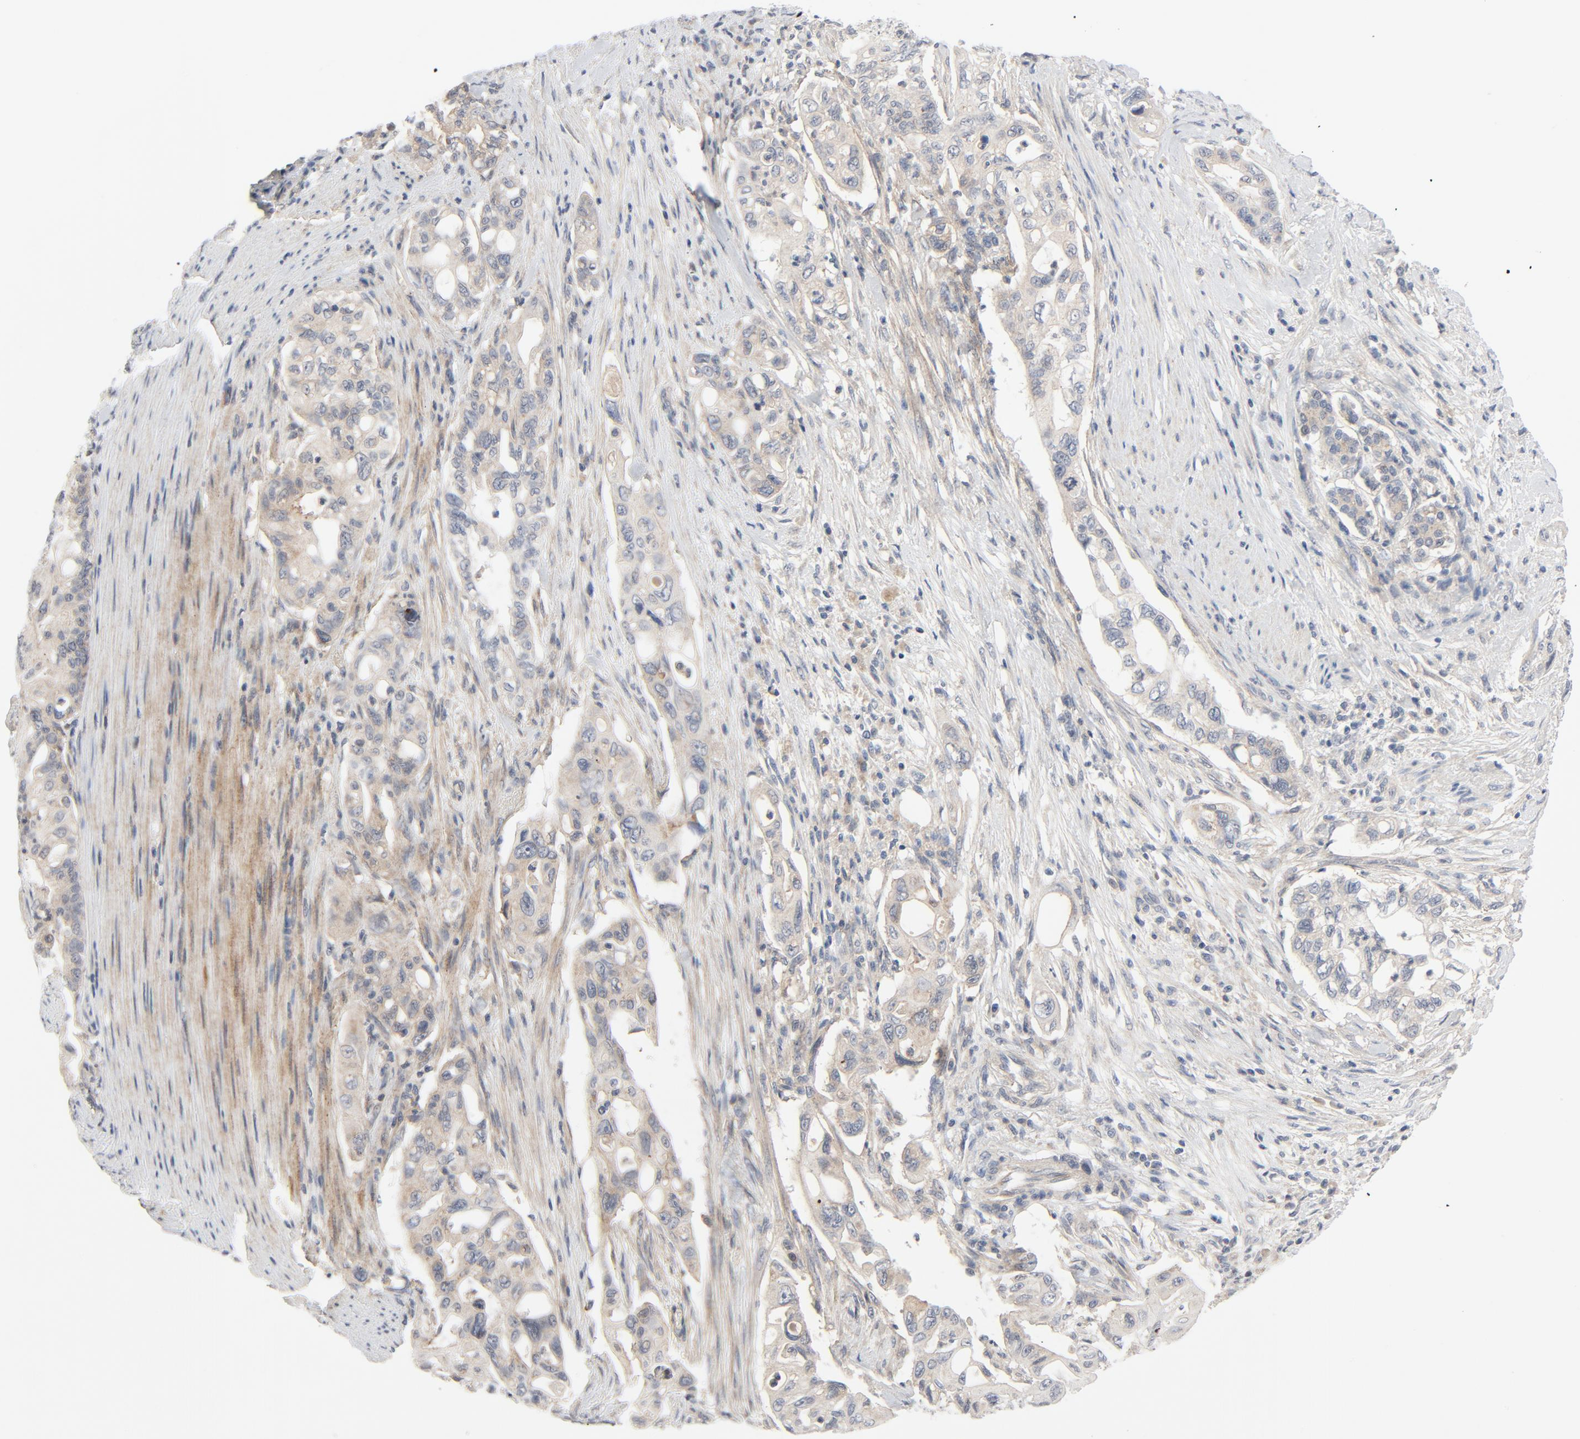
{"staining": {"intensity": "weak", "quantity": ">75%", "location": "cytoplasmic/membranous"}, "tissue": "pancreatic cancer", "cell_type": "Tumor cells", "image_type": "cancer", "snomed": [{"axis": "morphology", "description": "Normal tissue, NOS"}, {"axis": "topography", "description": "Pancreas"}], "caption": "The histopathology image displays immunohistochemical staining of pancreatic cancer. There is weak cytoplasmic/membranous staining is identified in about >75% of tumor cells.", "gene": "TSG101", "patient": {"sex": "male", "age": 42}}